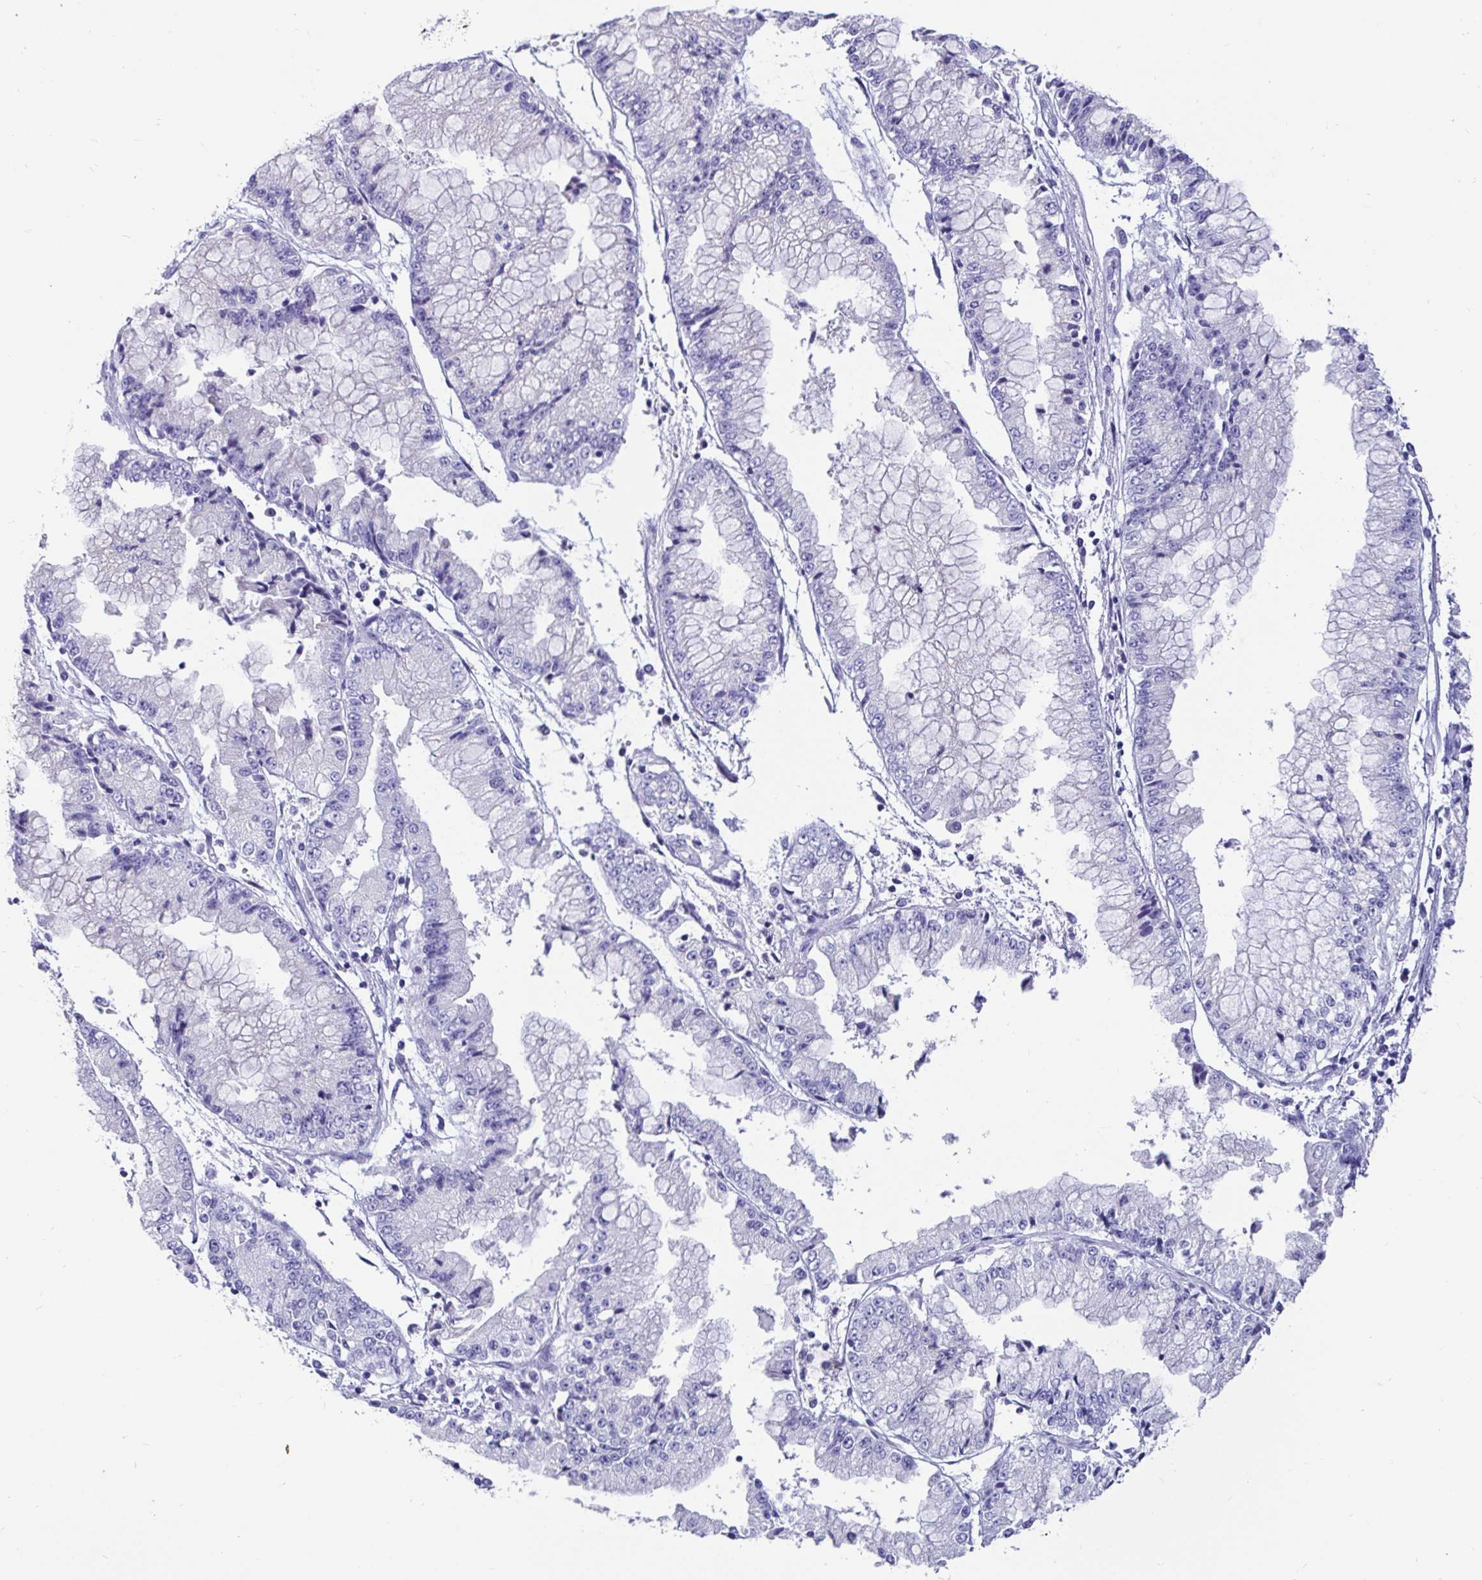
{"staining": {"intensity": "negative", "quantity": "none", "location": "none"}, "tissue": "stomach cancer", "cell_type": "Tumor cells", "image_type": "cancer", "snomed": [{"axis": "morphology", "description": "Adenocarcinoma, NOS"}, {"axis": "topography", "description": "Stomach, upper"}], "caption": "The micrograph demonstrates no staining of tumor cells in adenocarcinoma (stomach).", "gene": "ZPBP2", "patient": {"sex": "female", "age": 74}}